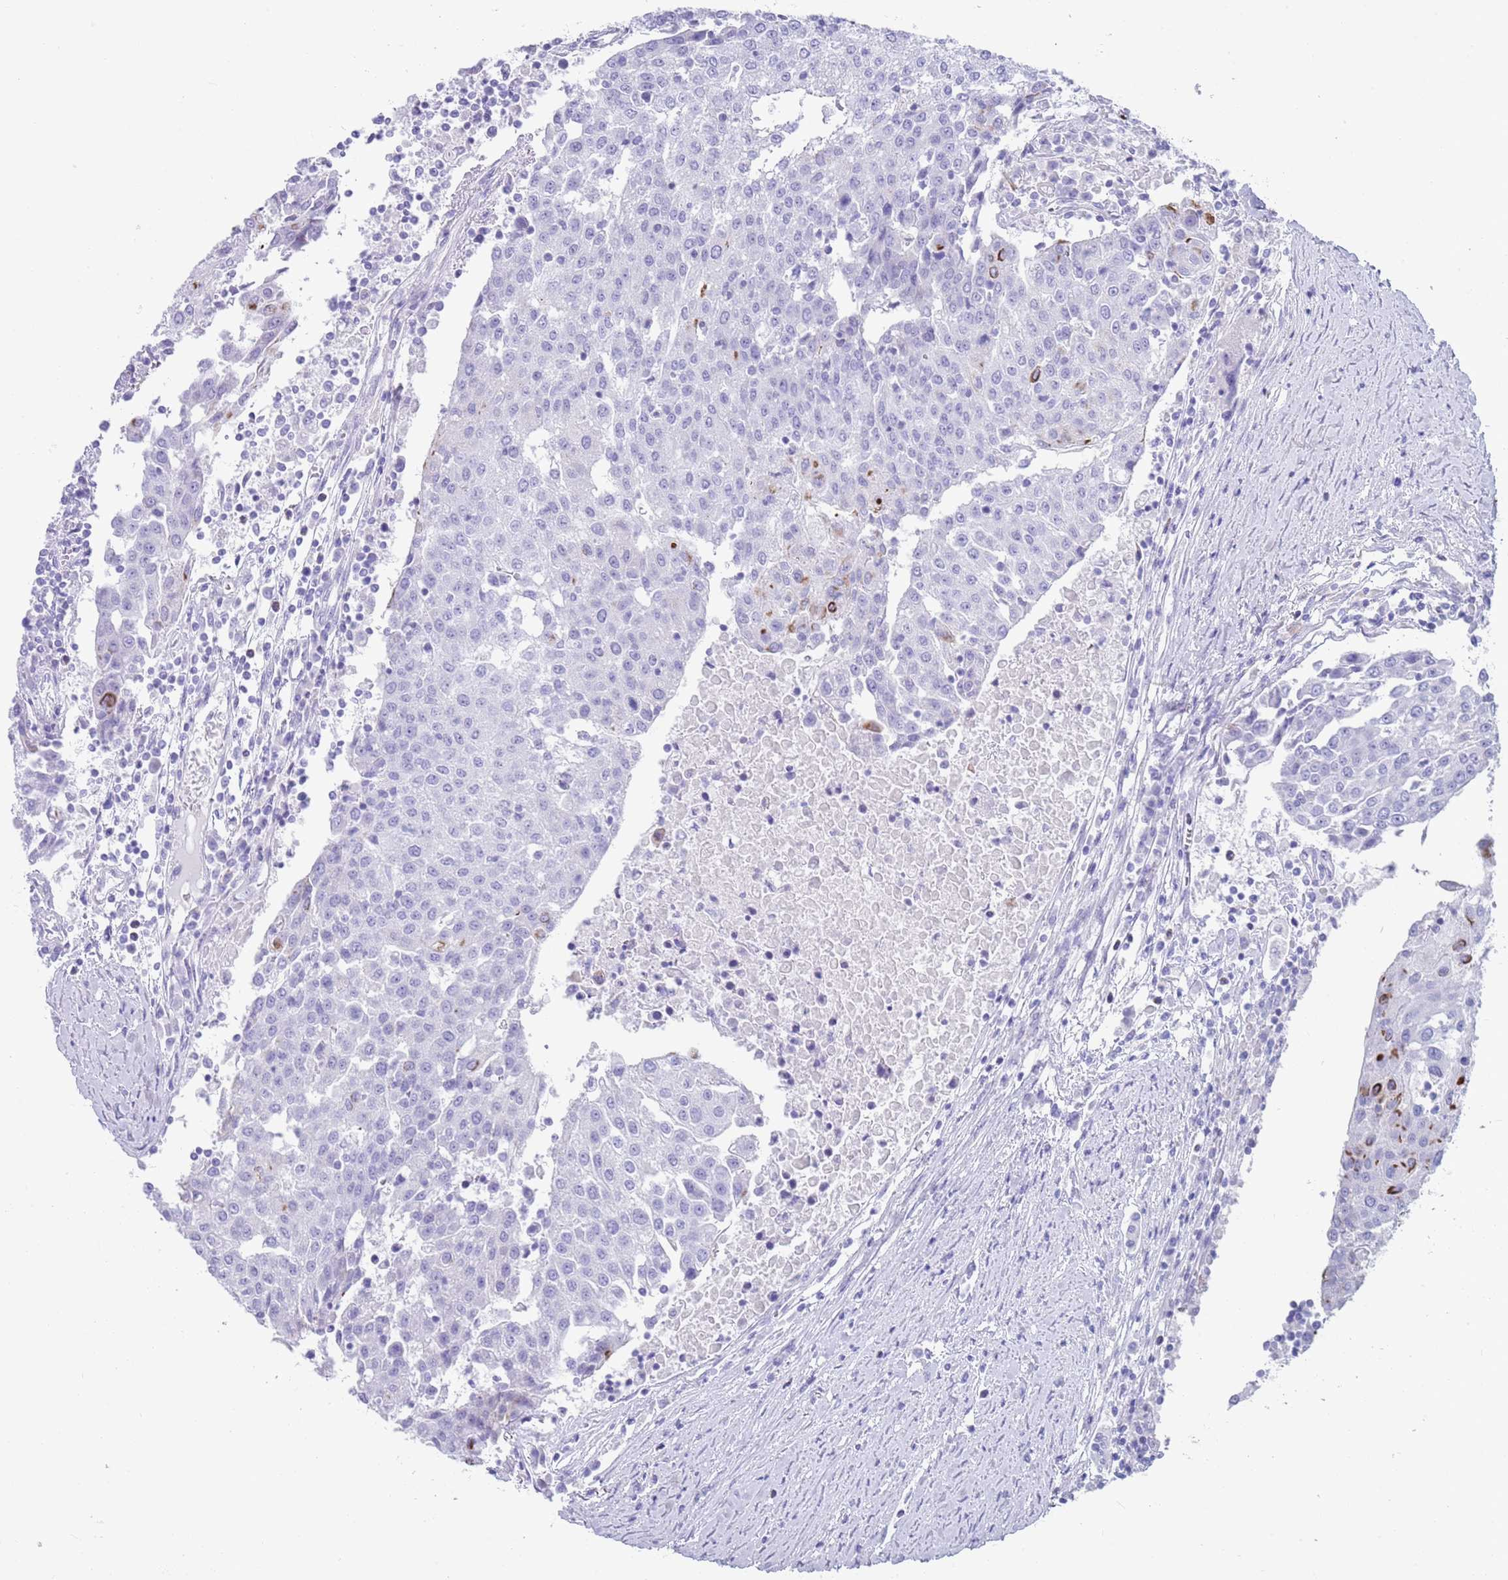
{"staining": {"intensity": "negative", "quantity": "none", "location": "none"}, "tissue": "urothelial cancer", "cell_type": "Tumor cells", "image_type": "cancer", "snomed": [{"axis": "morphology", "description": "Urothelial carcinoma, High grade"}, {"axis": "topography", "description": "Urinary bladder"}], "caption": "Immunohistochemistry (IHC) histopathology image of neoplastic tissue: high-grade urothelial carcinoma stained with DAB displays no significant protein expression in tumor cells.", "gene": "CPXM2", "patient": {"sex": "female", "age": 85}}